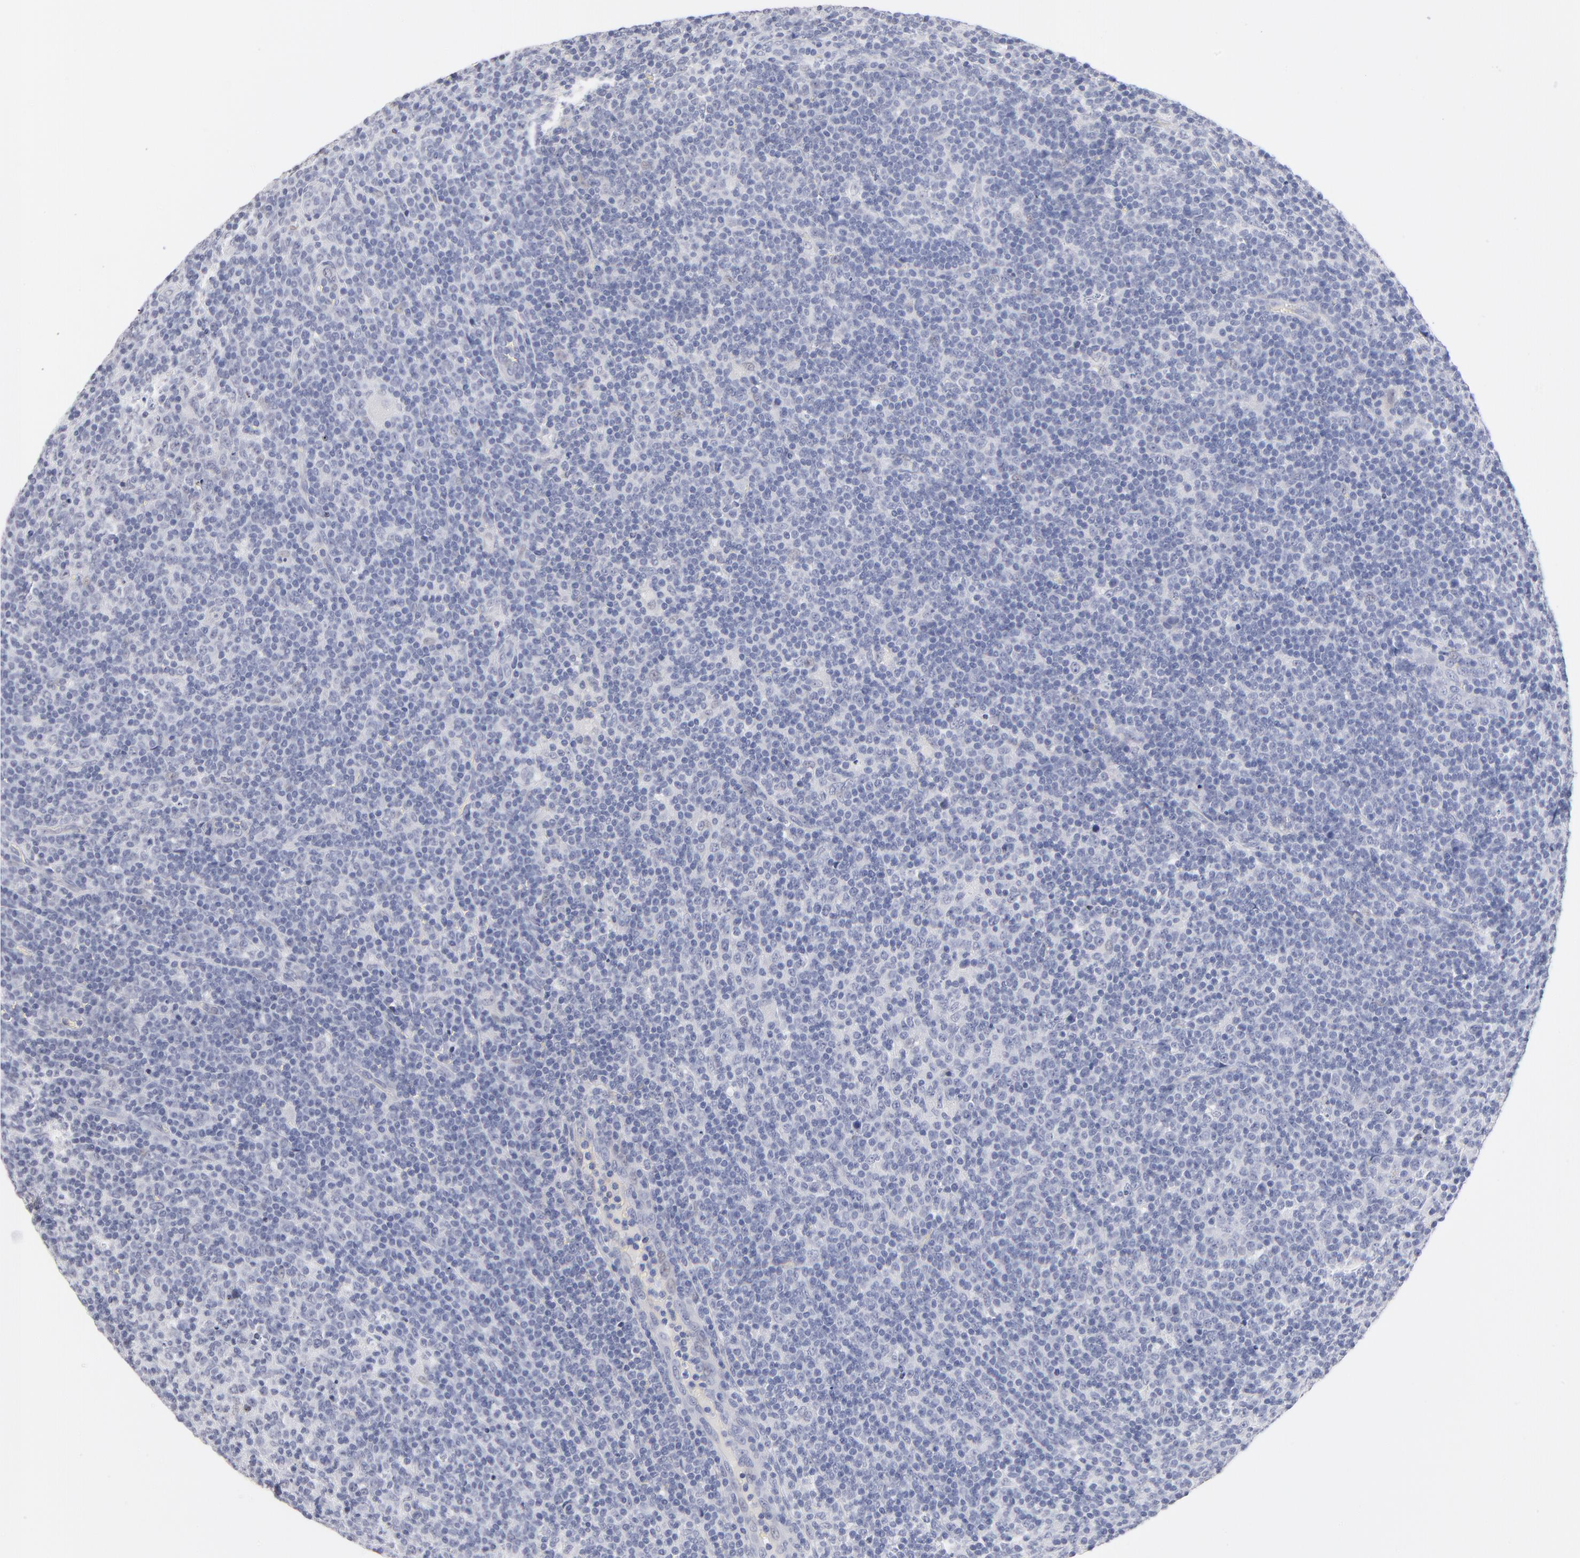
{"staining": {"intensity": "negative", "quantity": "none", "location": "none"}, "tissue": "lymphoma", "cell_type": "Tumor cells", "image_type": "cancer", "snomed": [{"axis": "morphology", "description": "Malignant lymphoma, non-Hodgkin's type, Low grade"}, {"axis": "topography", "description": "Lymph node"}], "caption": "An IHC photomicrograph of lymphoma is shown. There is no staining in tumor cells of lymphoma.", "gene": "KHNYN", "patient": {"sex": "male", "age": 70}}